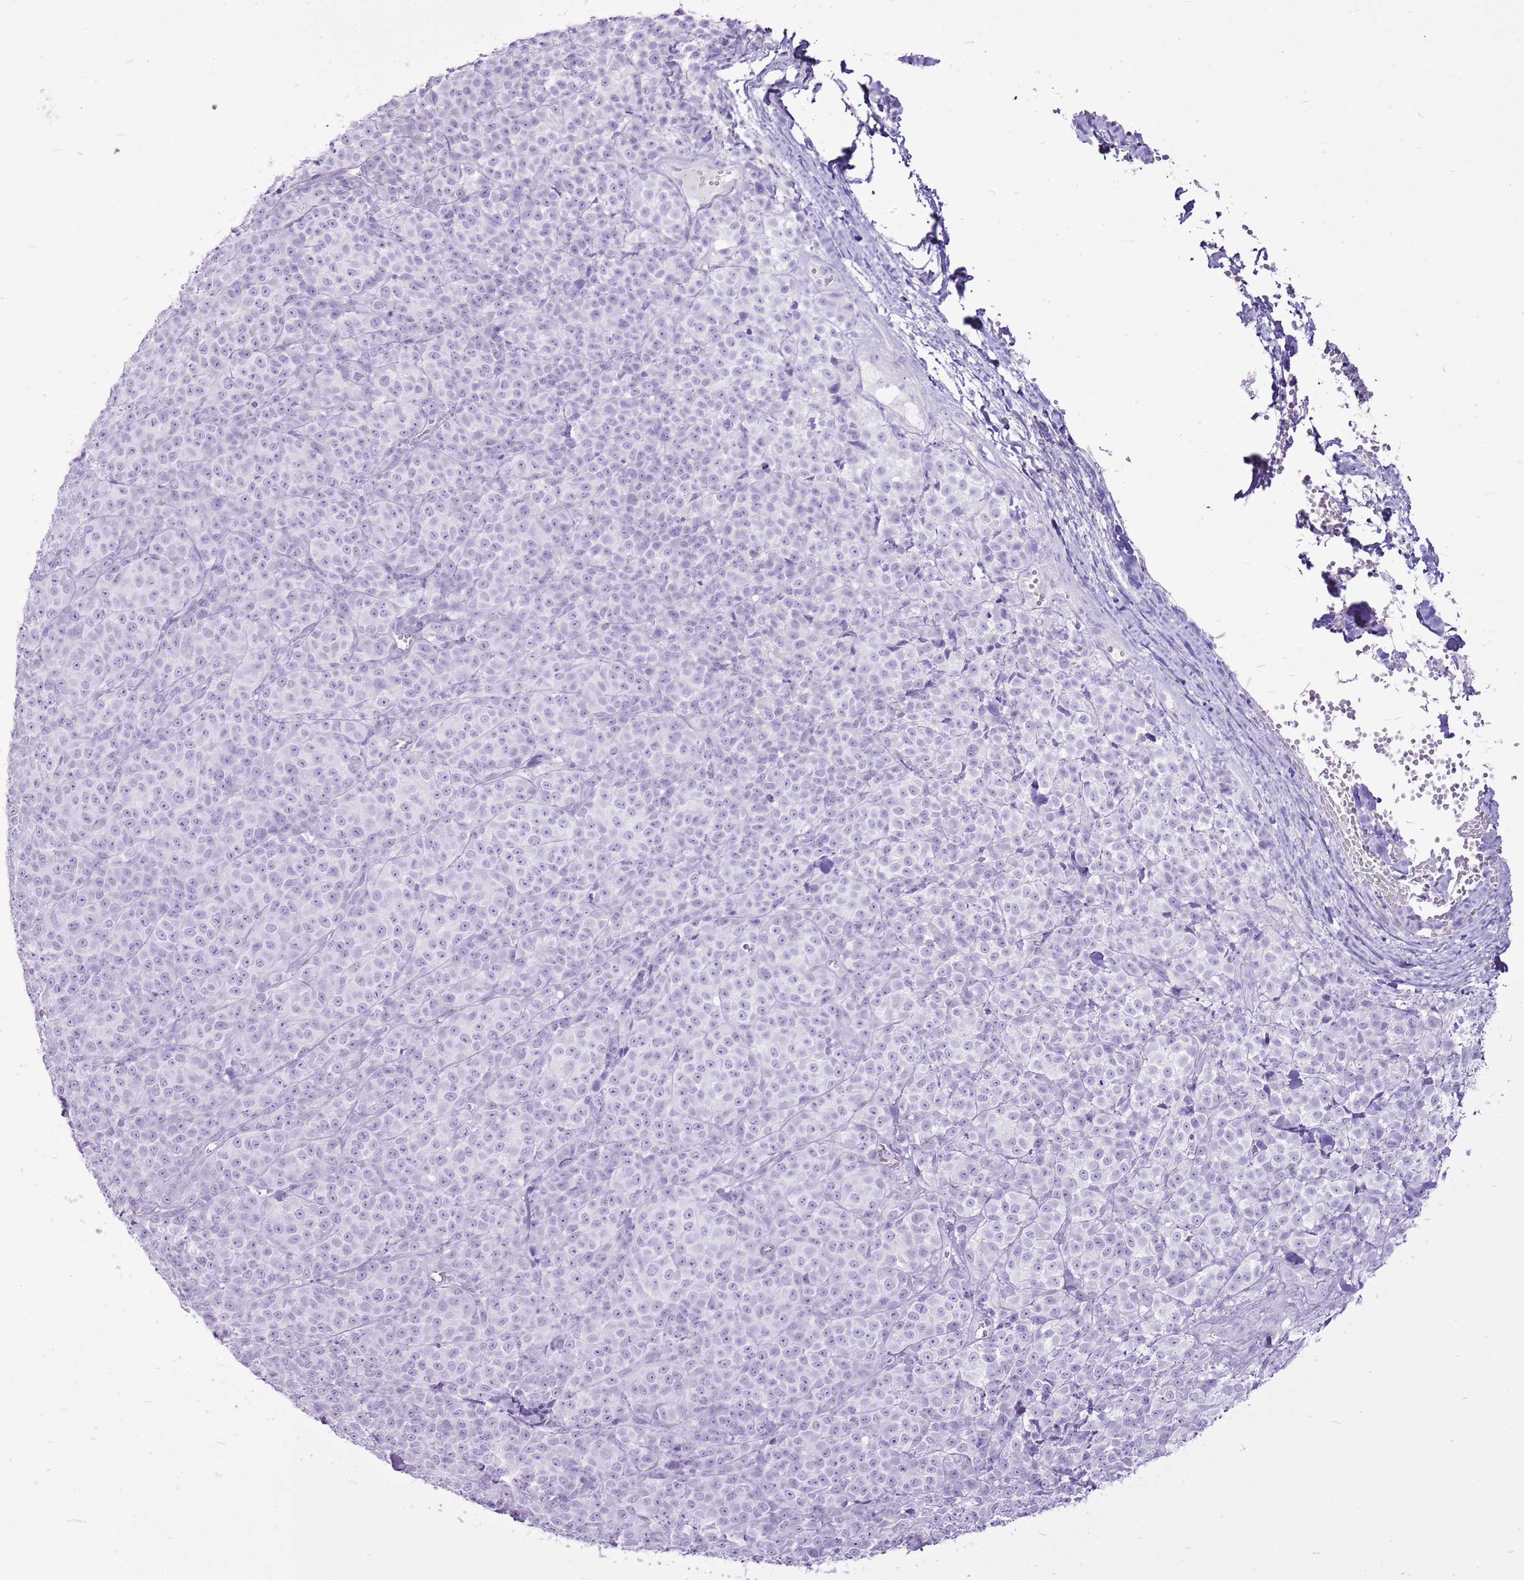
{"staining": {"intensity": "negative", "quantity": "none", "location": "none"}, "tissue": "melanoma", "cell_type": "Tumor cells", "image_type": "cancer", "snomed": [{"axis": "morphology", "description": "Normal tissue, NOS"}, {"axis": "morphology", "description": "Malignant melanoma, NOS"}, {"axis": "topography", "description": "Skin"}], "caption": "IHC micrograph of malignant melanoma stained for a protein (brown), which reveals no positivity in tumor cells.", "gene": "CNFN", "patient": {"sex": "female", "age": 34}}